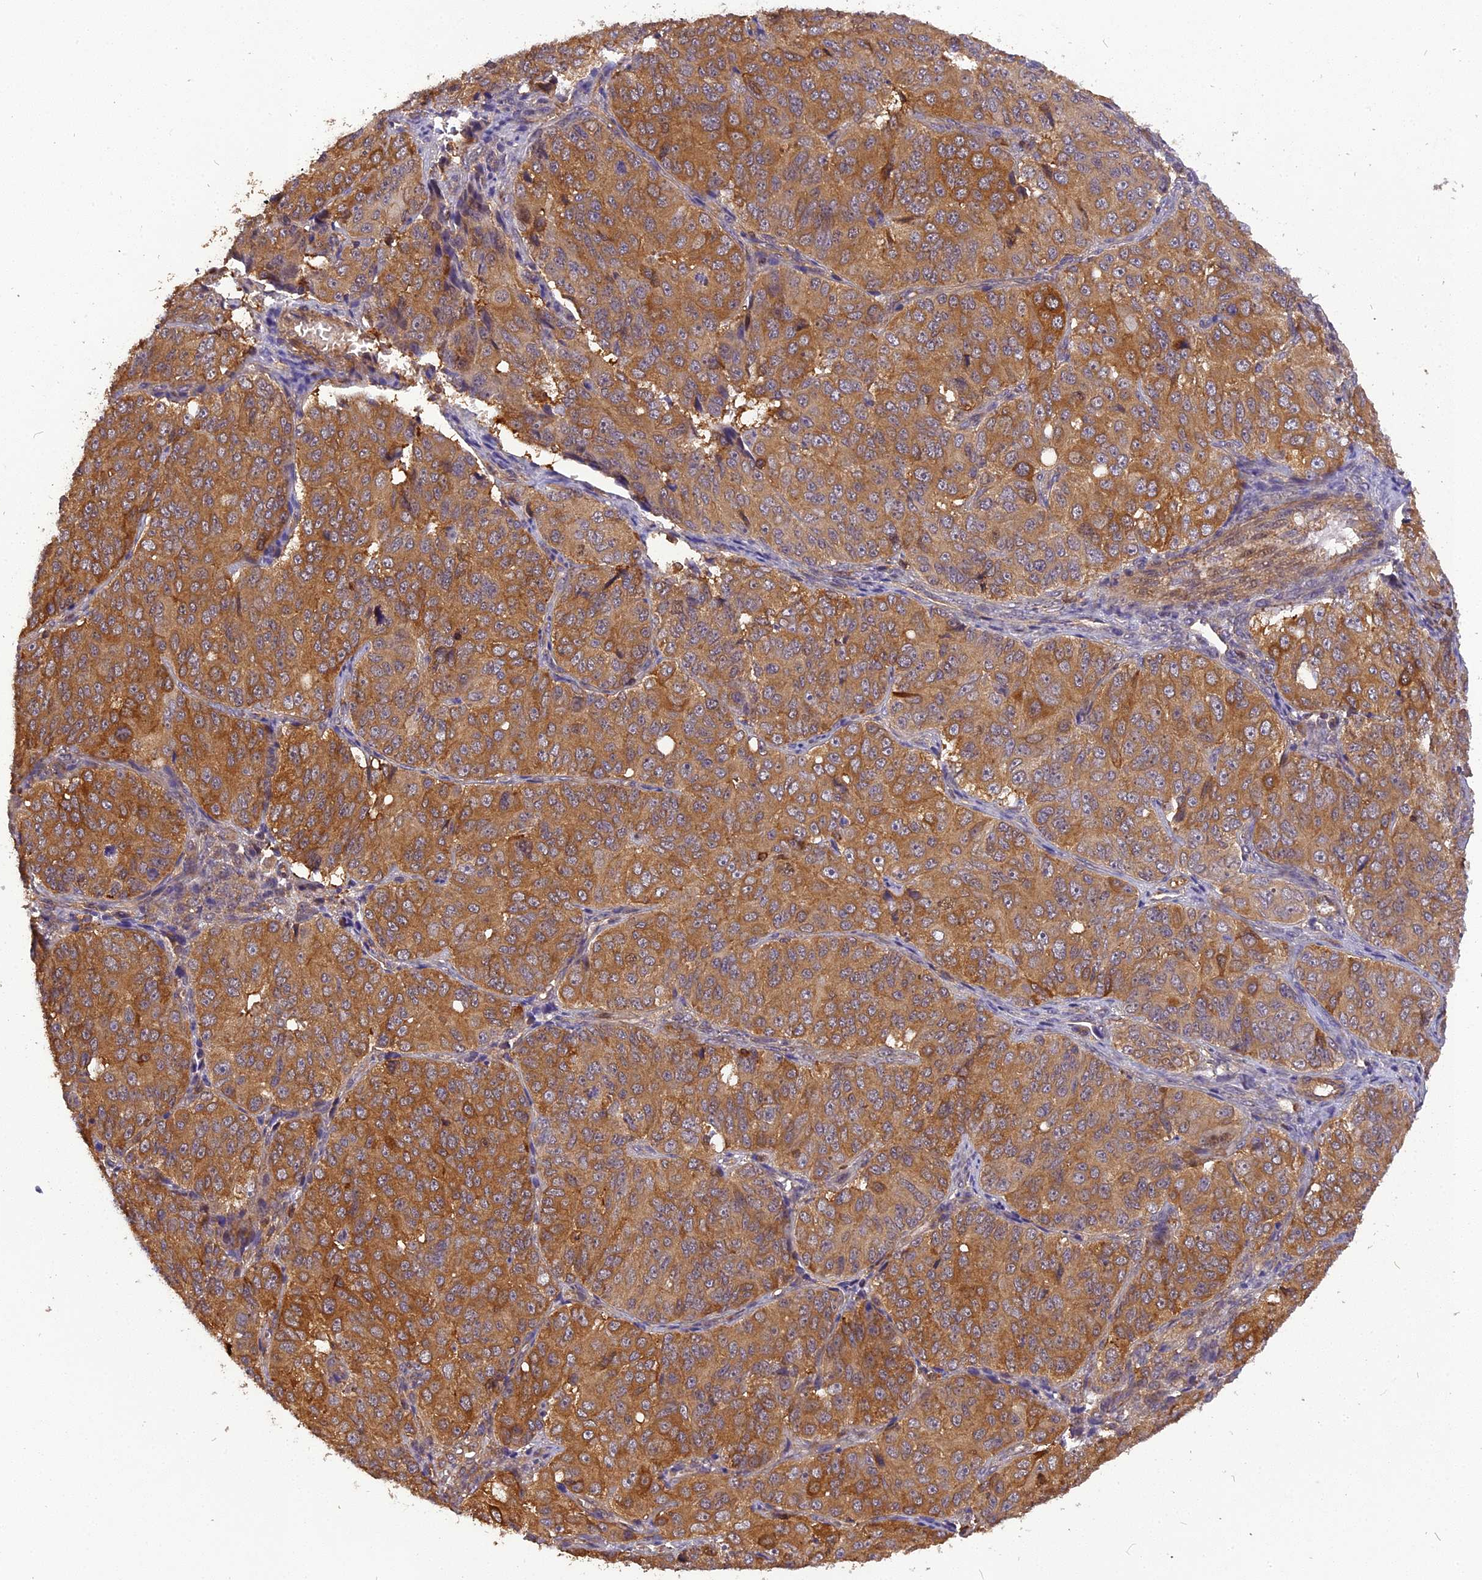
{"staining": {"intensity": "moderate", "quantity": ">75%", "location": "cytoplasmic/membranous"}, "tissue": "ovarian cancer", "cell_type": "Tumor cells", "image_type": "cancer", "snomed": [{"axis": "morphology", "description": "Carcinoma, endometroid"}, {"axis": "topography", "description": "Ovary"}], "caption": "Tumor cells show moderate cytoplasmic/membranous staining in approximately >75% of cells in ovarian endometroid carcinoma.", "gene": "STOML1", "patient": {"sex": "female", "age": 51}}